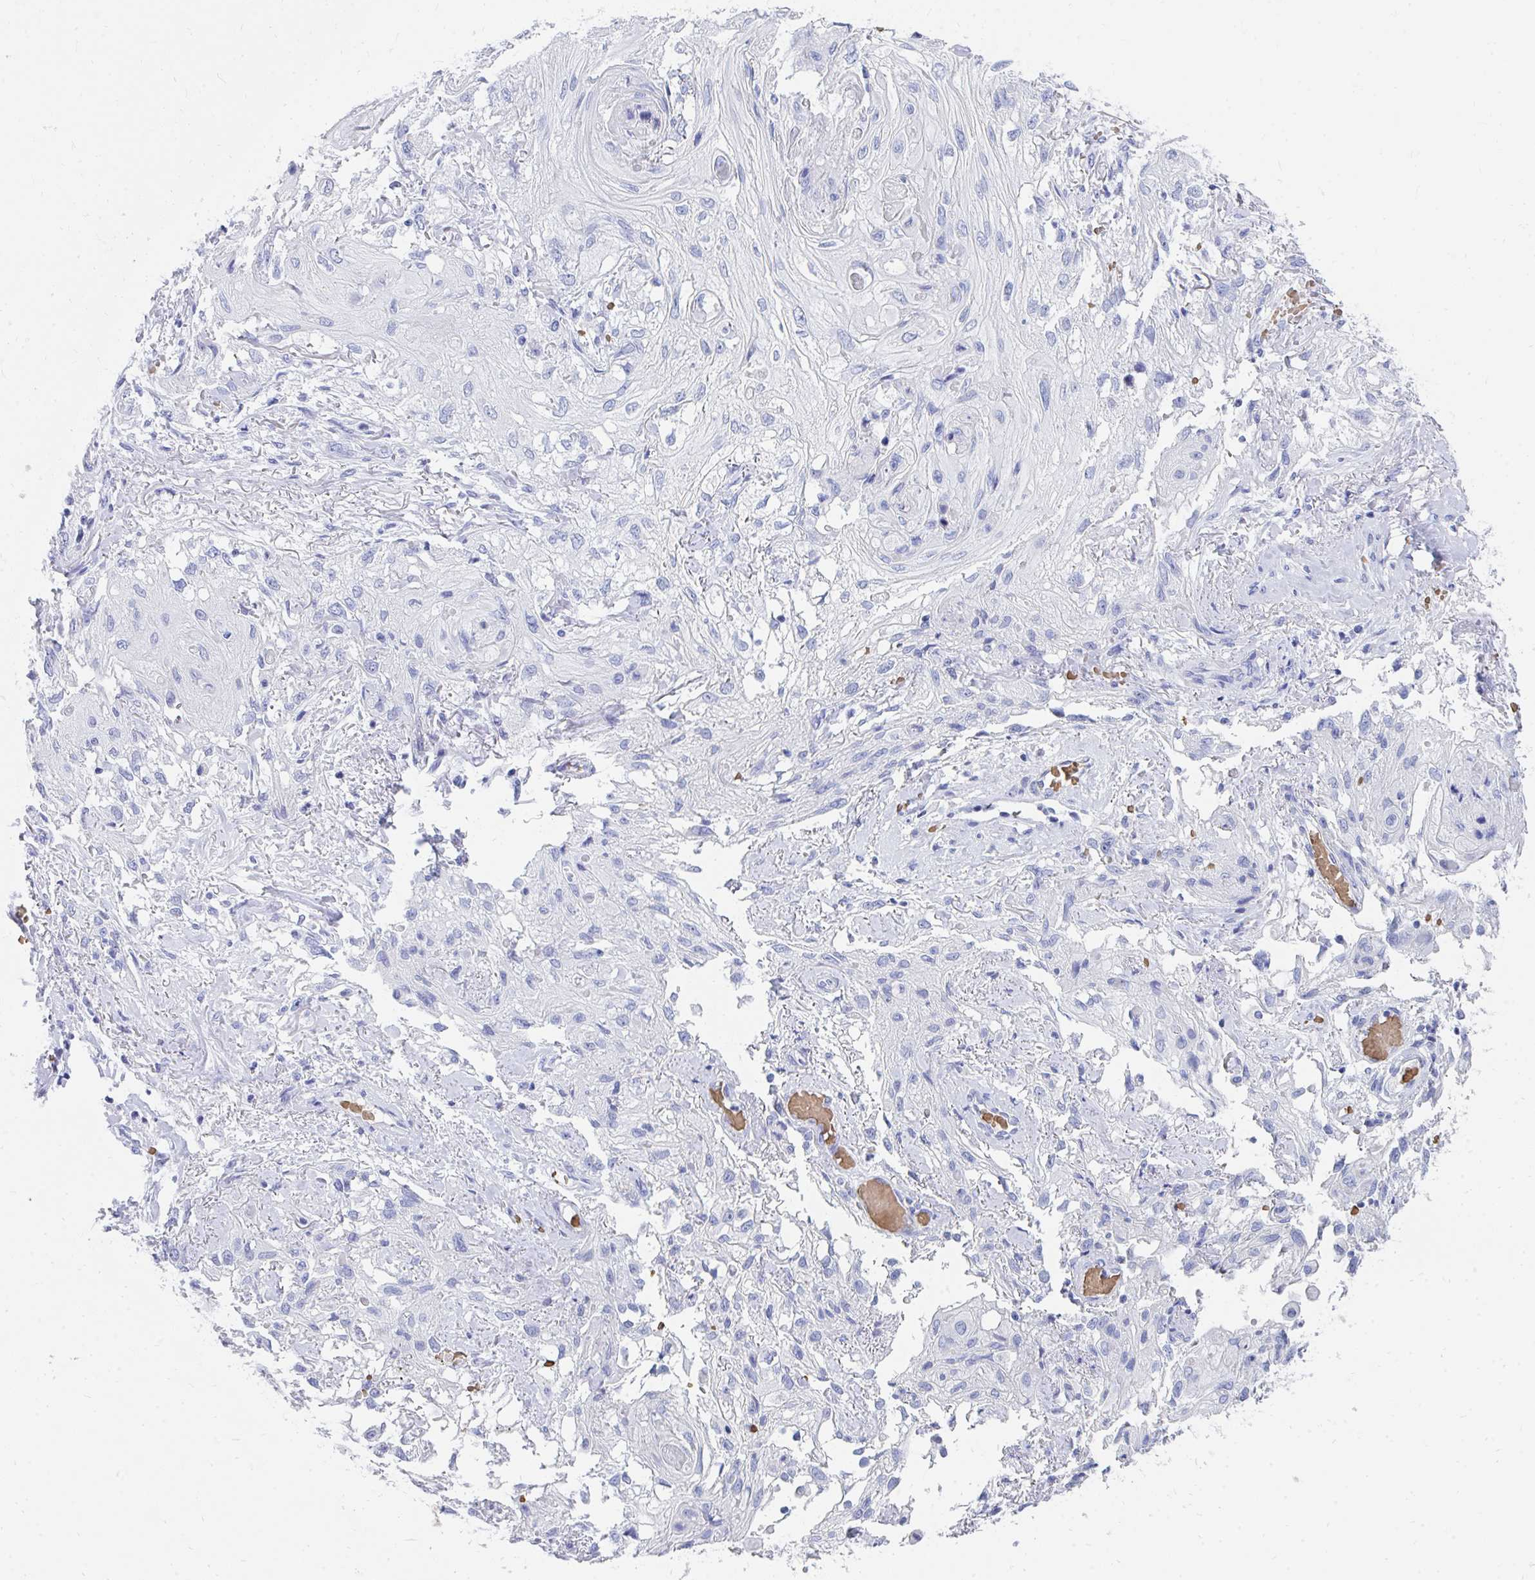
{"staining": {"intensity": "negative", "quantity": "none", "location": "none"}, "tissue": "skin cancer", "cell_type": "Tumor cells", "image_type": "cancer", "snomed": [{"axis": "morphology", "description": "Squamous cell carcinoma, NOS"}, {"axis": "topography", "description": "Skin"}, {"axis": "topography", "description": "Vulva"}], "caption": "The photomicrograph reveals no staining of tumor cells in skin squamous cell carcinoma.", "gene": "MROH2B", "patient": {"sex": "female", "age": 86}}